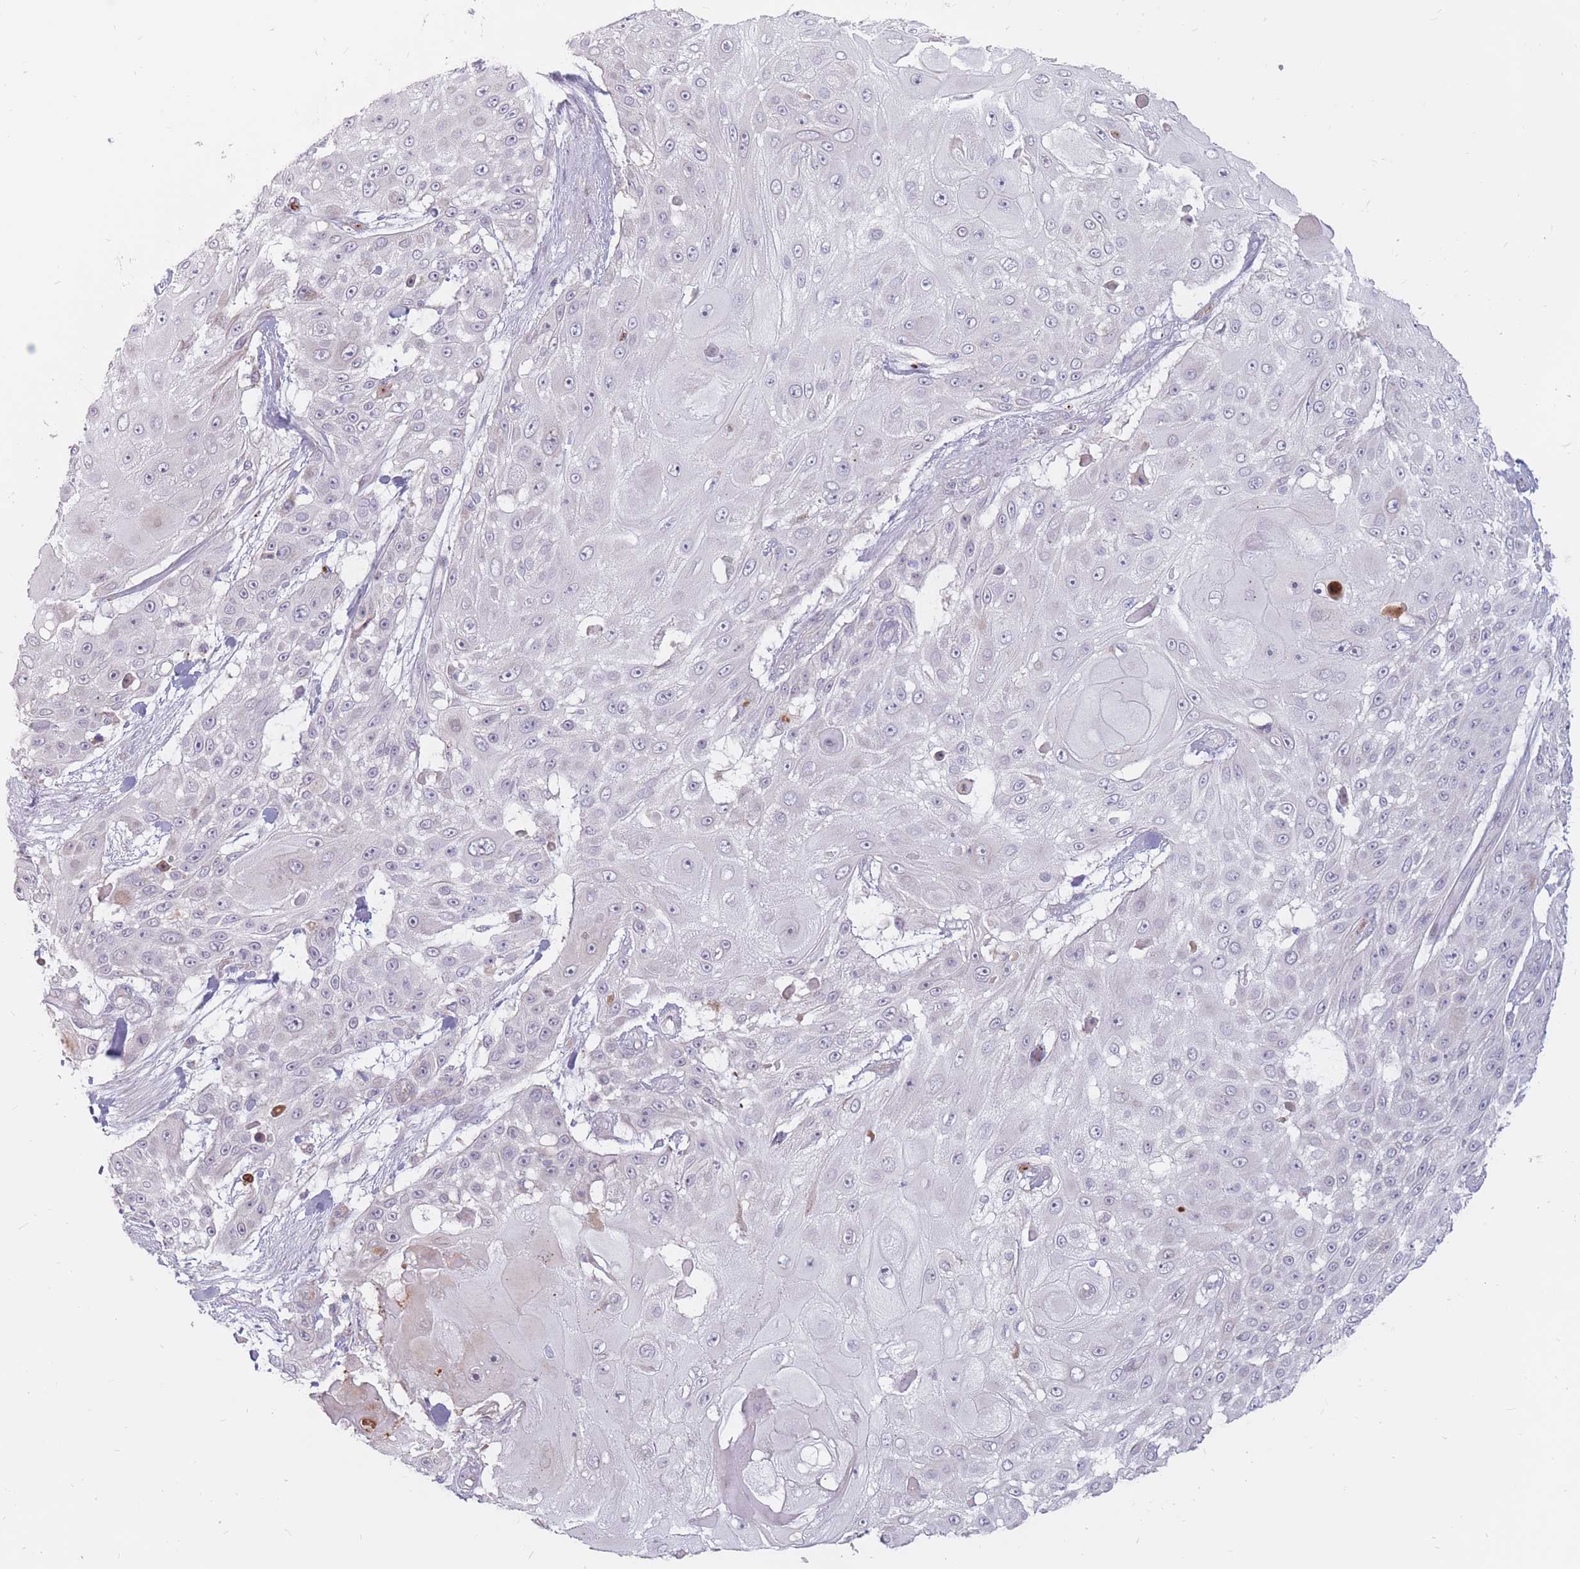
{"staining": {"intensity": "negative", "quantity": "none", "location": "none"}, "tissue": "skin cancer", "cell_type": "Tumor cells", "image_type": "cancer", "snomed": [{"axis": "morphology", "description": "Squamous cell carcinoma, NOS"}, {"axis": "topography", "description": "Skin"}], "caption": "Photomicrograph shows no protein expression in tumor cells of squamous cell carcinoma (skin) tissue.", "gene": "PTGDR", "patient": {"sex": "female", "age": 86}}